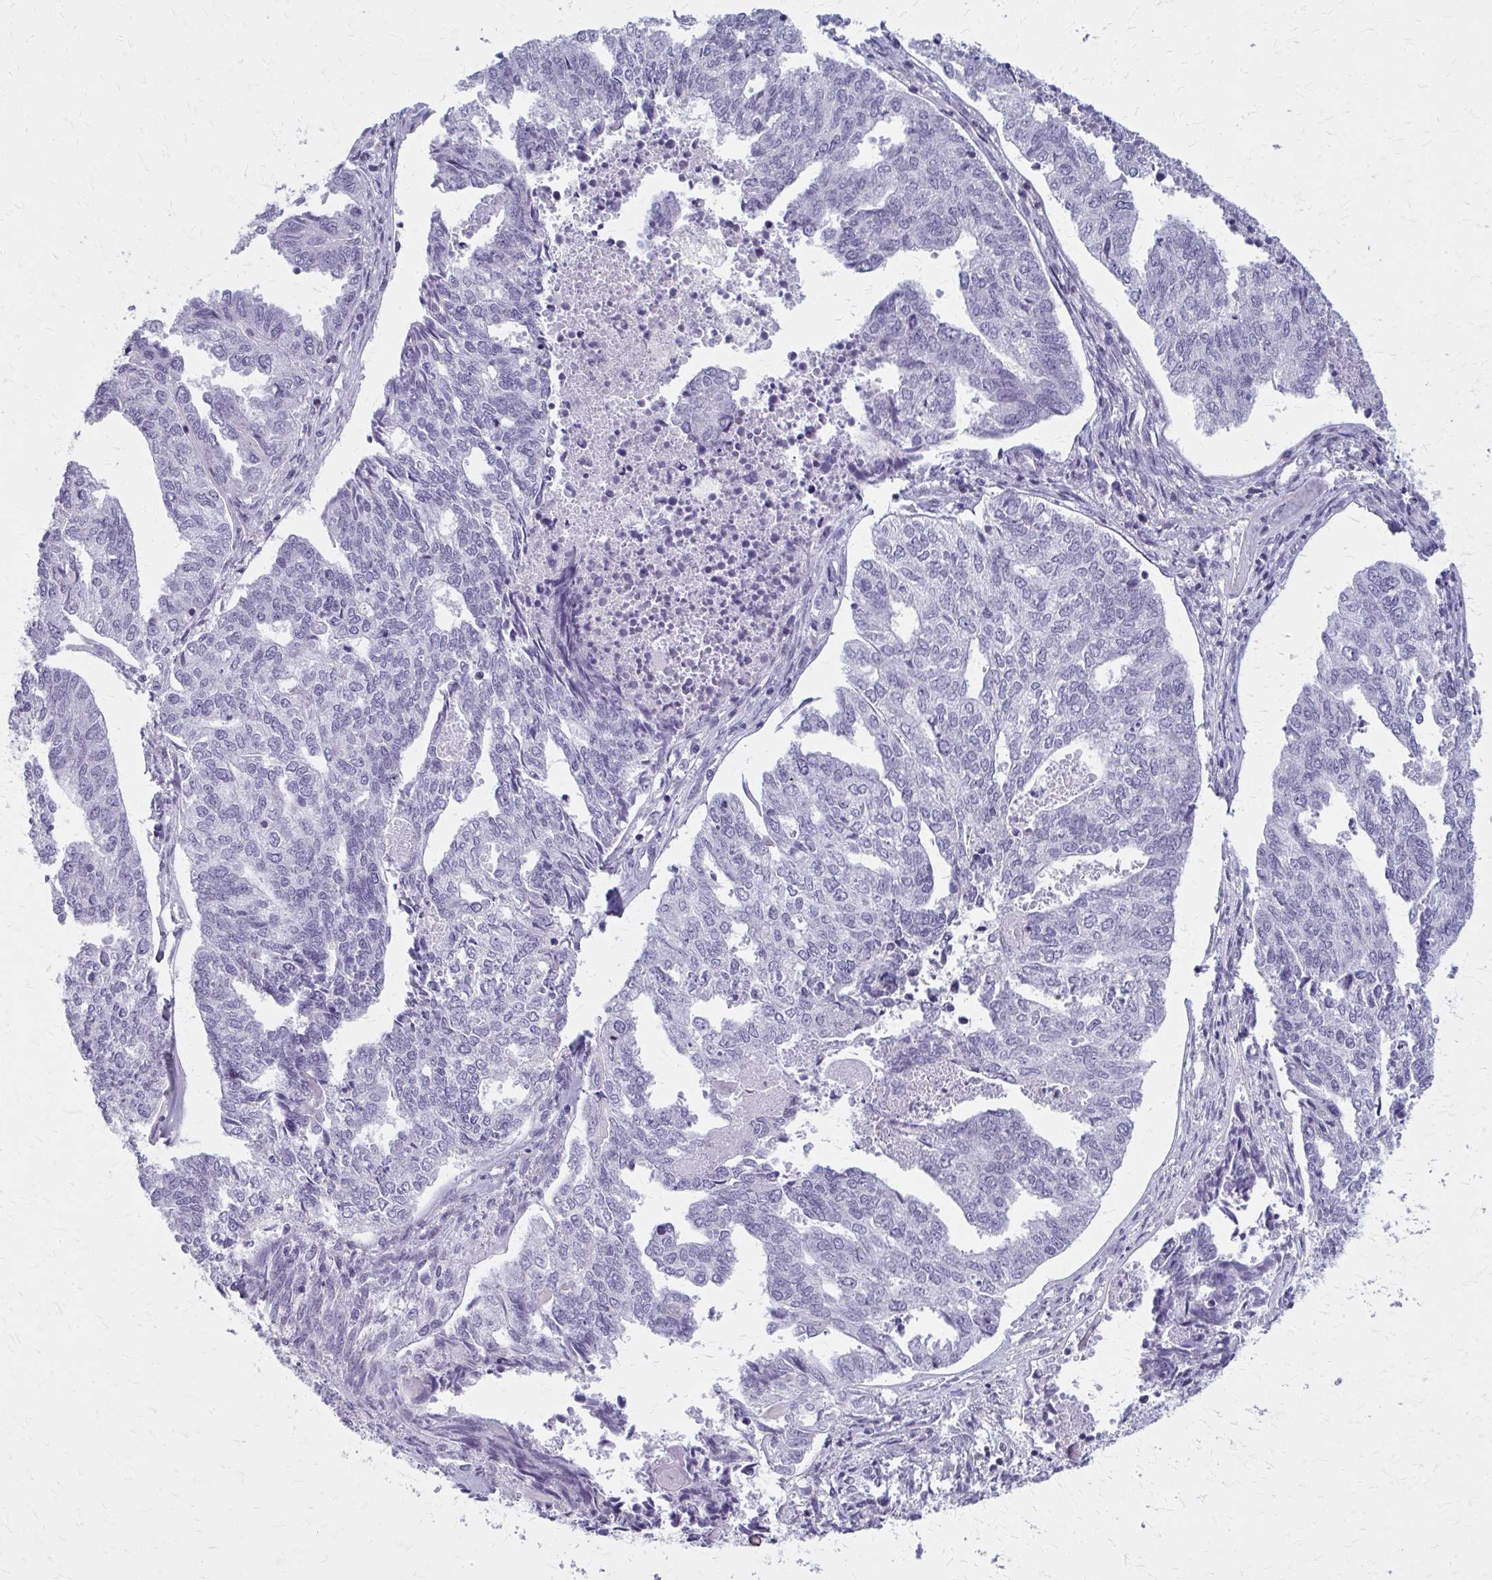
{"staining": {"intensity": "negative", "quantity": "none", "location": "none"}, "tissue": "endometrial cancer", "cell_type": "Tumor cells", "image_type": "cancer", "snomed": [{"axis": "morphology", "description": "Adenocarcinoma, NOS"}, {"axis": "topography", "description": "Endometrium"}], "caption": "There is no significant positivity in tumor cells of endometrial cancer. The staining was performed using DAB to visualize the protein expression in brown, while the nuclei were stained in blue with hematoxylin (Magnification: 20x).", "gene": "CASQ2", "patient": {"sex": "female", "age": 73}}